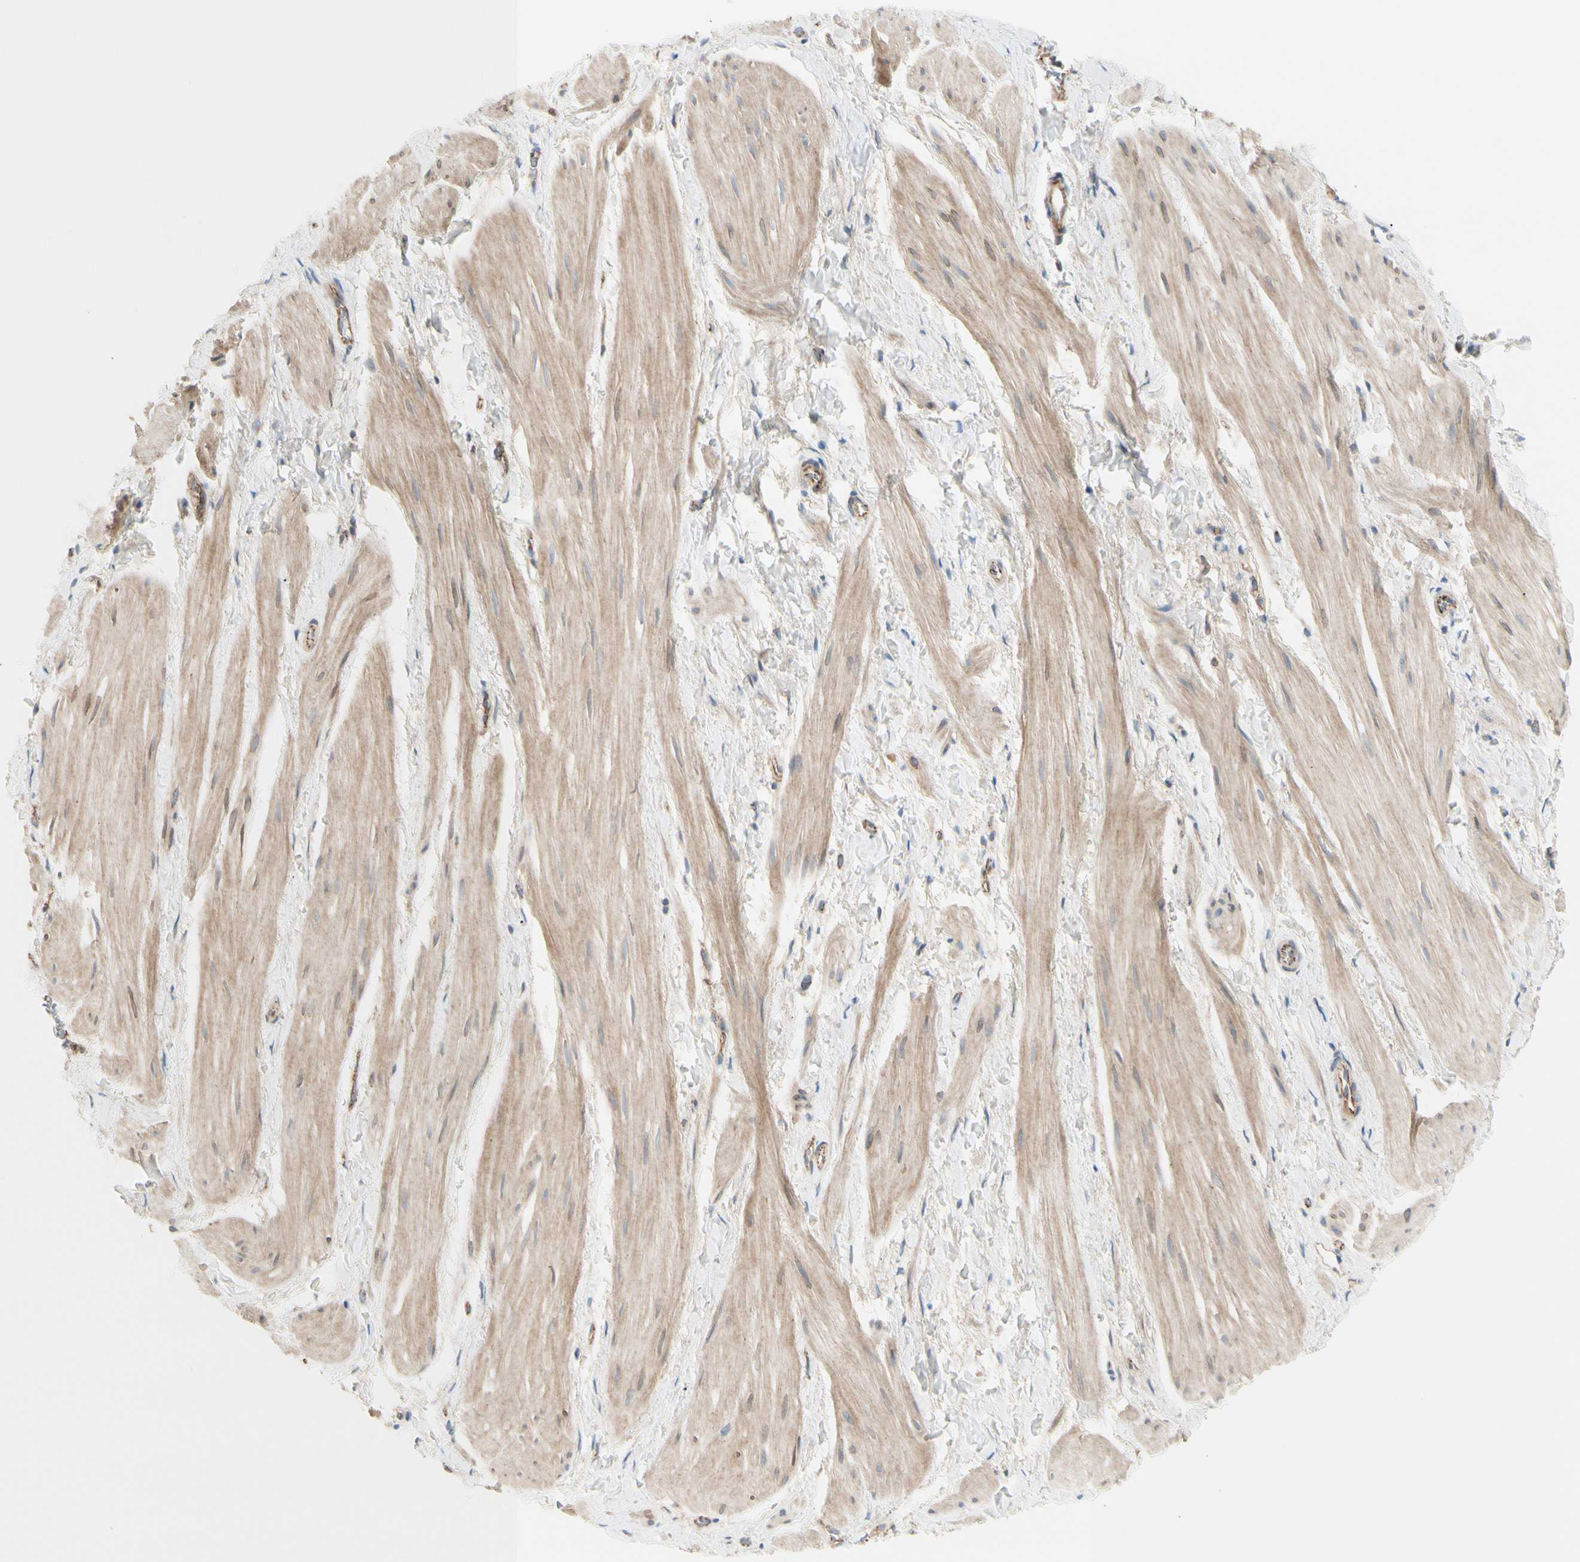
{"staining": {"intensity": "weak", "quantity": "25%-75%", "location": "cytoplasmic/membranous"}, "tissue": "smooth muscle", "cell_type": "Smooth muscle cells", "image_type": "normal", "snomed": [{"axis": "morphology", "description": "Normal tissue, NOS"}, {"axis": "topography", "description": "Smooth muscle"}], "caption": "Brown immunohistochemical staining in normal smooth muscle reveals weak cytoplasmic/membranous staining in about 25%-75% of smooth muscle cells.", "gene": "TJP1", "patient": {"sex": "male", "age": 16}}